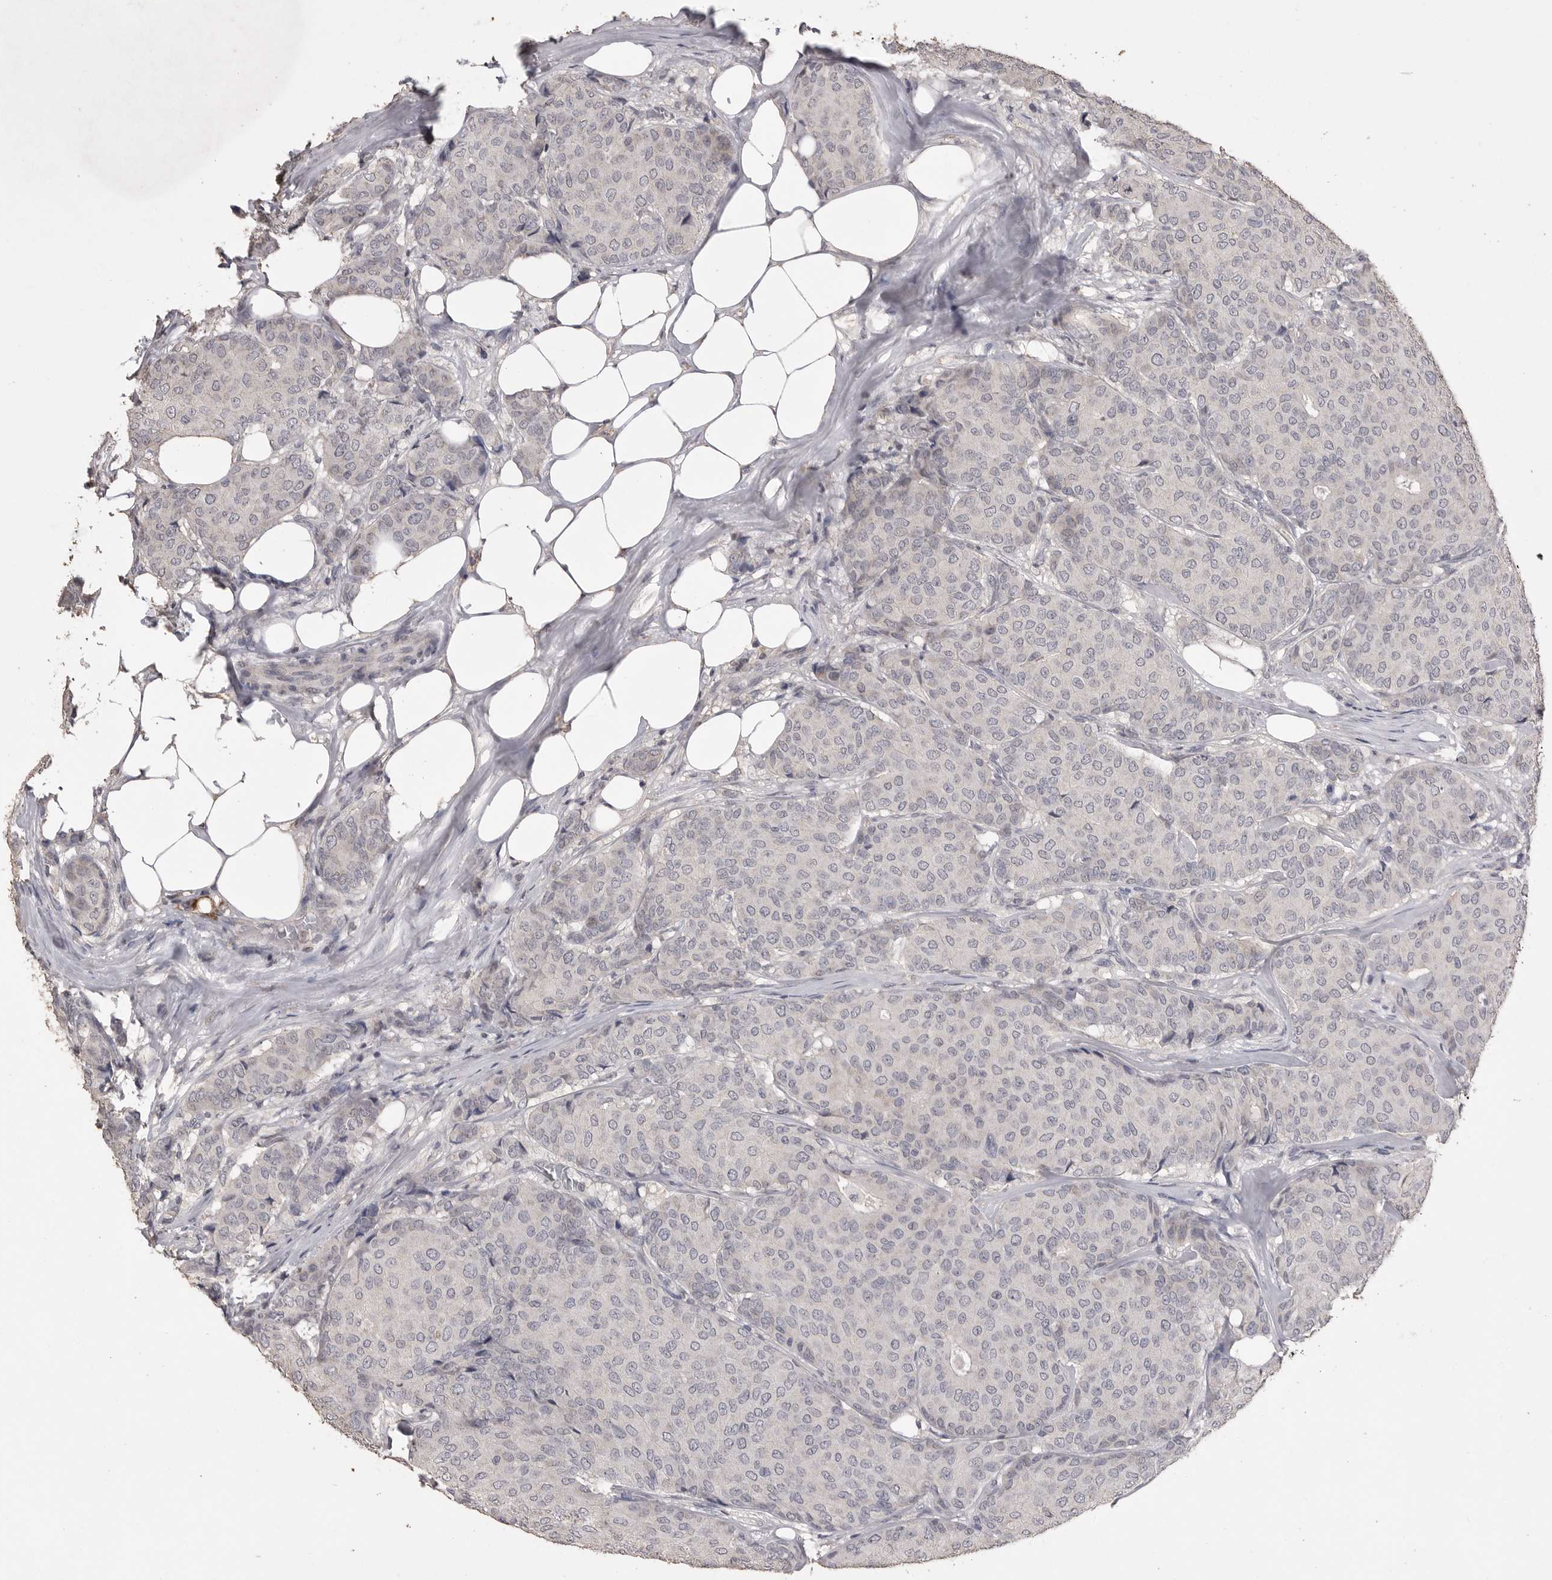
{"staining": {"intensity": "negative", "quantity": "none", "location": "none"}, "tissue": "breast cancer", "cell_type": "Tumor cells", "image_type": "cancer", "snomed": [{"axis": "morphology", "description": "Duct carcinoma"}, {"axis": "topography", "description": "Breast"}], "caption": "High magnification brightfield microscopy of breast cancer (intraductal carcinoma) stained with DAB (brown) and counterstained with hematoxylin (blue): tumor cells show no significant positivity. Nuclei are stained in blue.", "gene": "MMP7", "patient": {"sex": "female", "age": 75}}